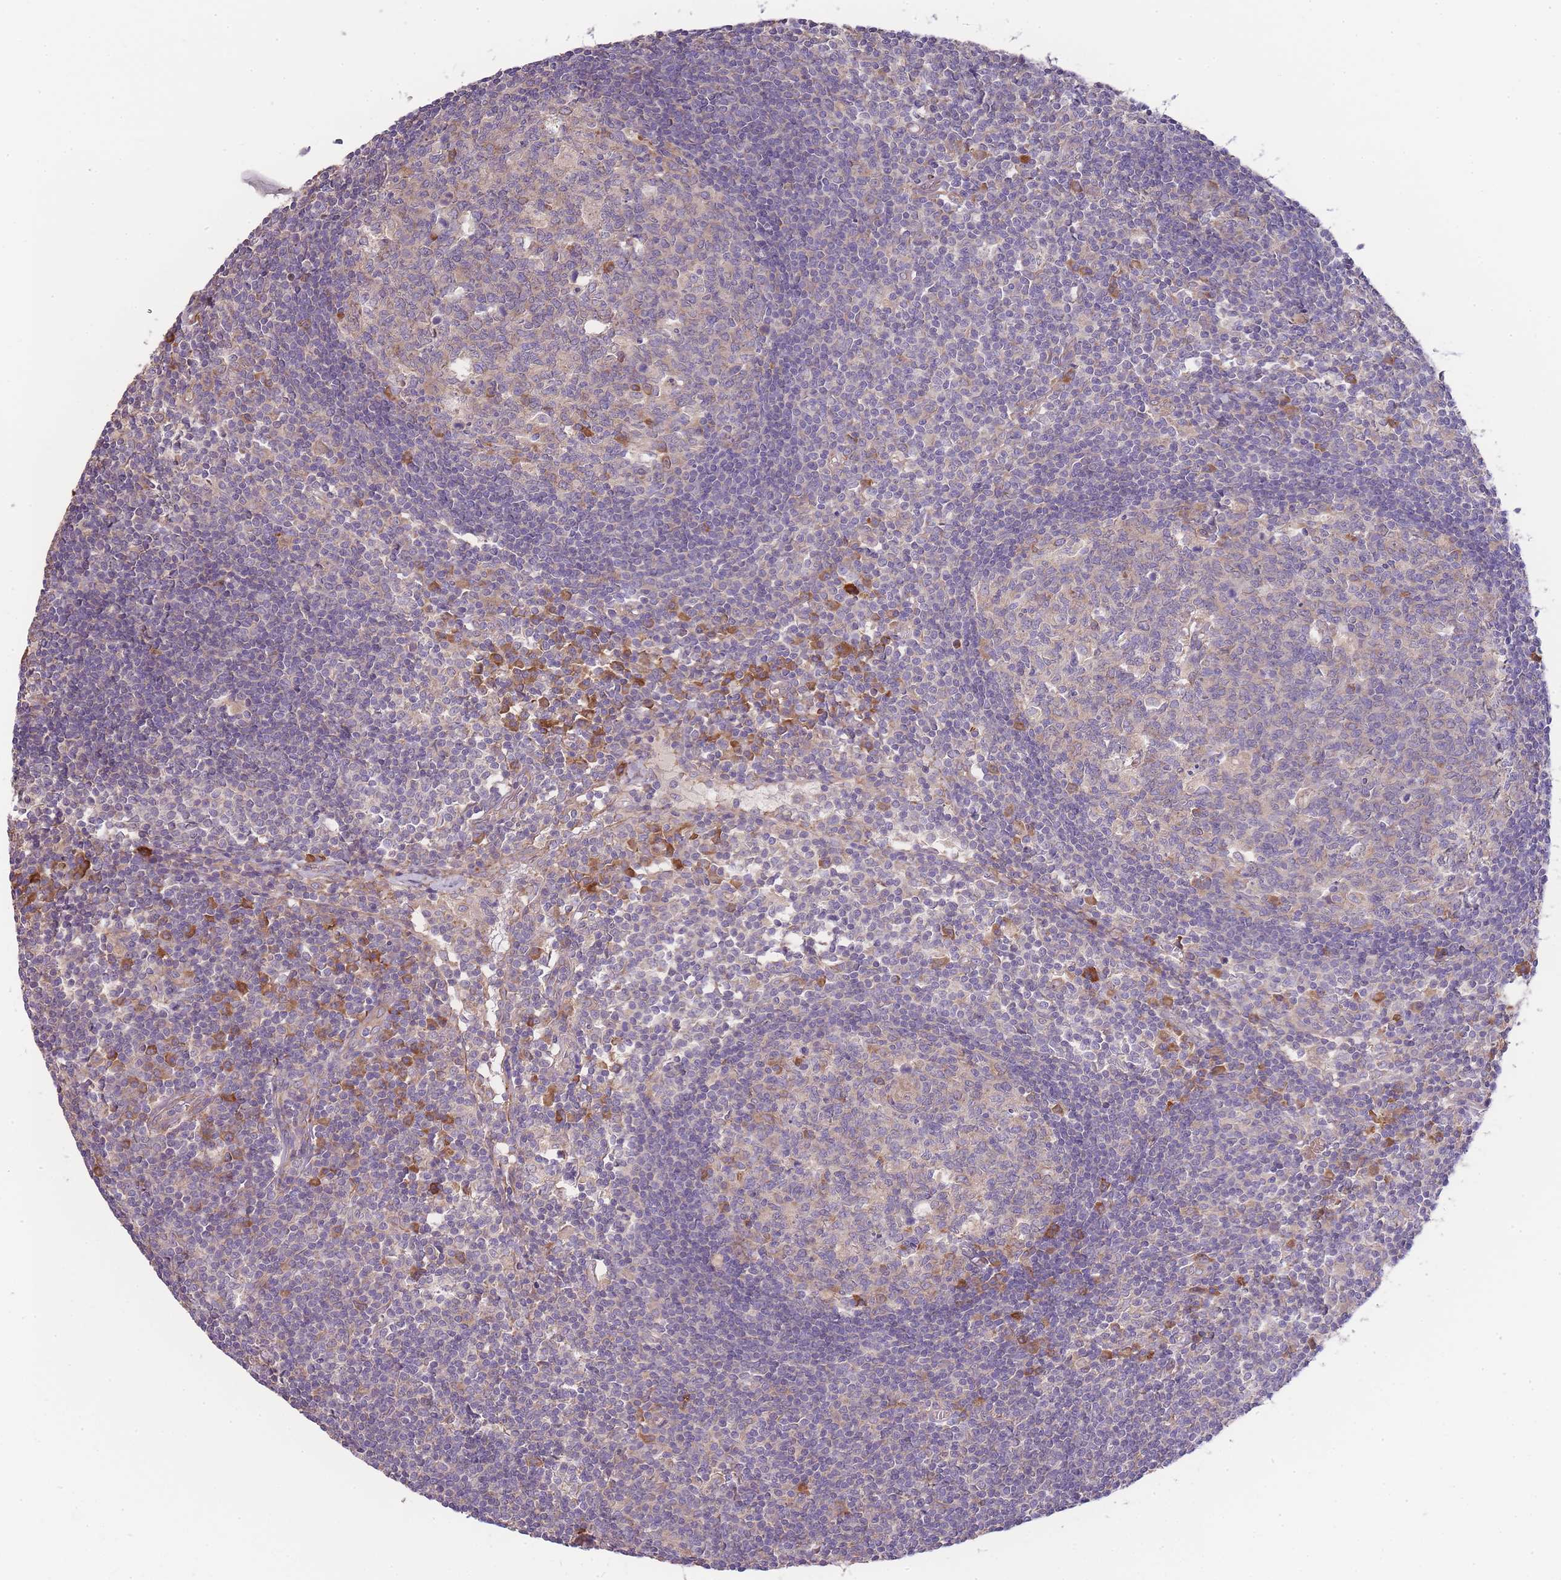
{"staining": {"intensity": "strong", "quantity": "<25%", "location": "cytoplasmic/membranous"}, "tissue": "lymph node", "cell_type": "Germinal center cells", "image_type": "normal", "snomed": [{"axis": "morphology", "description": "Normal tissue, NOS"}, {"axis": "topography", "description": "Lymph node"}], "caption": "IHC of benign human lymph node exhibits medium levels of strong cytoplasmic/membranous staining in approximately <25% of germinal center cells. The staining is performed using DAB (3,3'-diaminobenzidine) brown chromogen to label protein expression. The nuclei are counter-stained blue using hematoxylin.", "gene": "BEX1", "patient": {"sex": "female", "age": 55}}